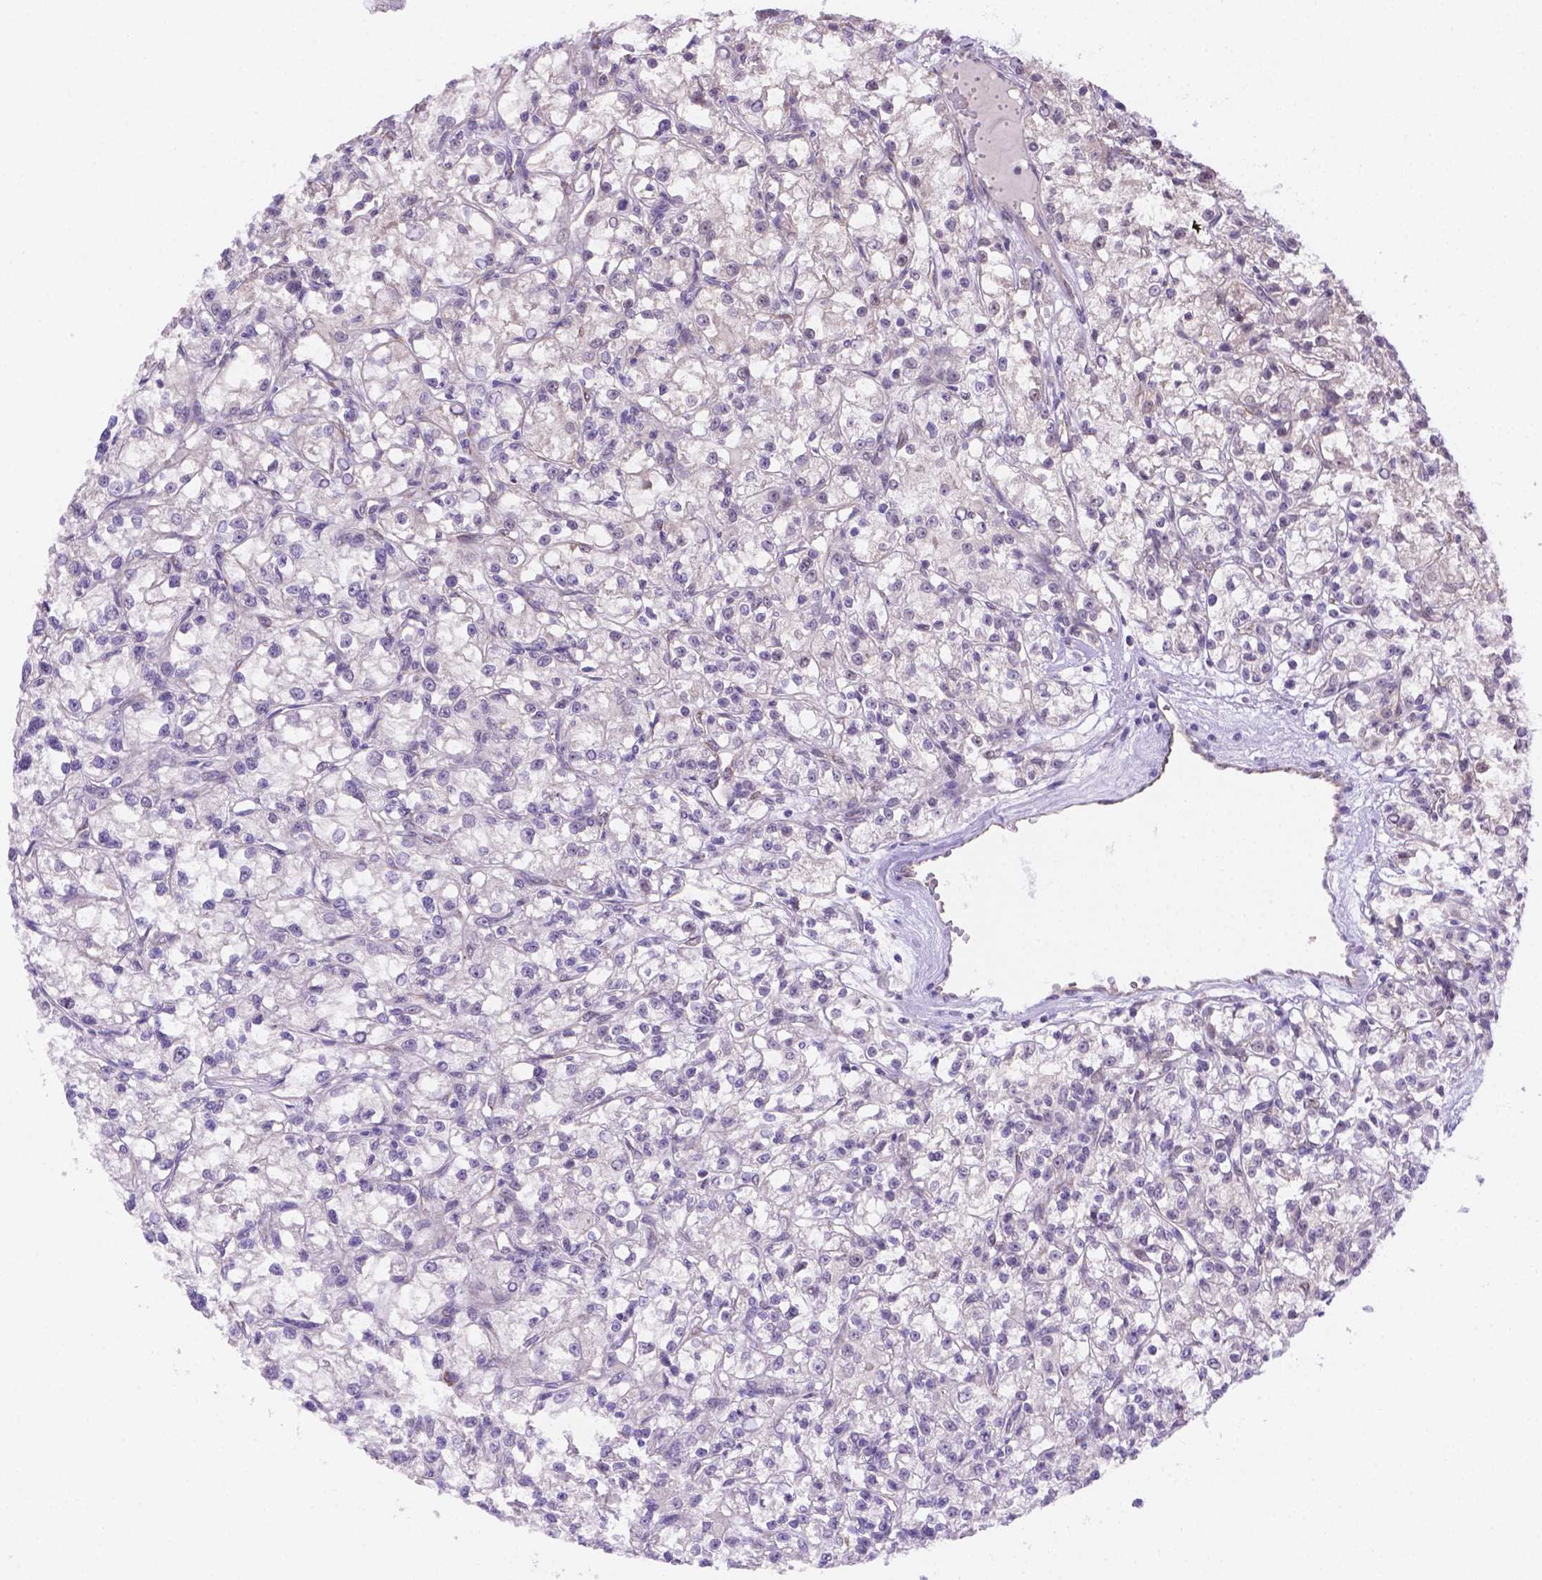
{"staining": {"intensity": "negative", "quantity": "none", "location": "none"}, "tissue": "renal cancer", "cell_type": "Tumor cells", "image_type": "cancer", "snomed": [{"axis": "morphology", "description": "Adenocarcinoma, NOS"}, {"axis": "topography", "description": "Kidney"}], "caption": "Renal adenocarcinoma was stained to show a protein in brown. There is no significant positivity in tumor cells.", "gene": "NXPE2", "patient": {"sex": "female", "age": 59}}